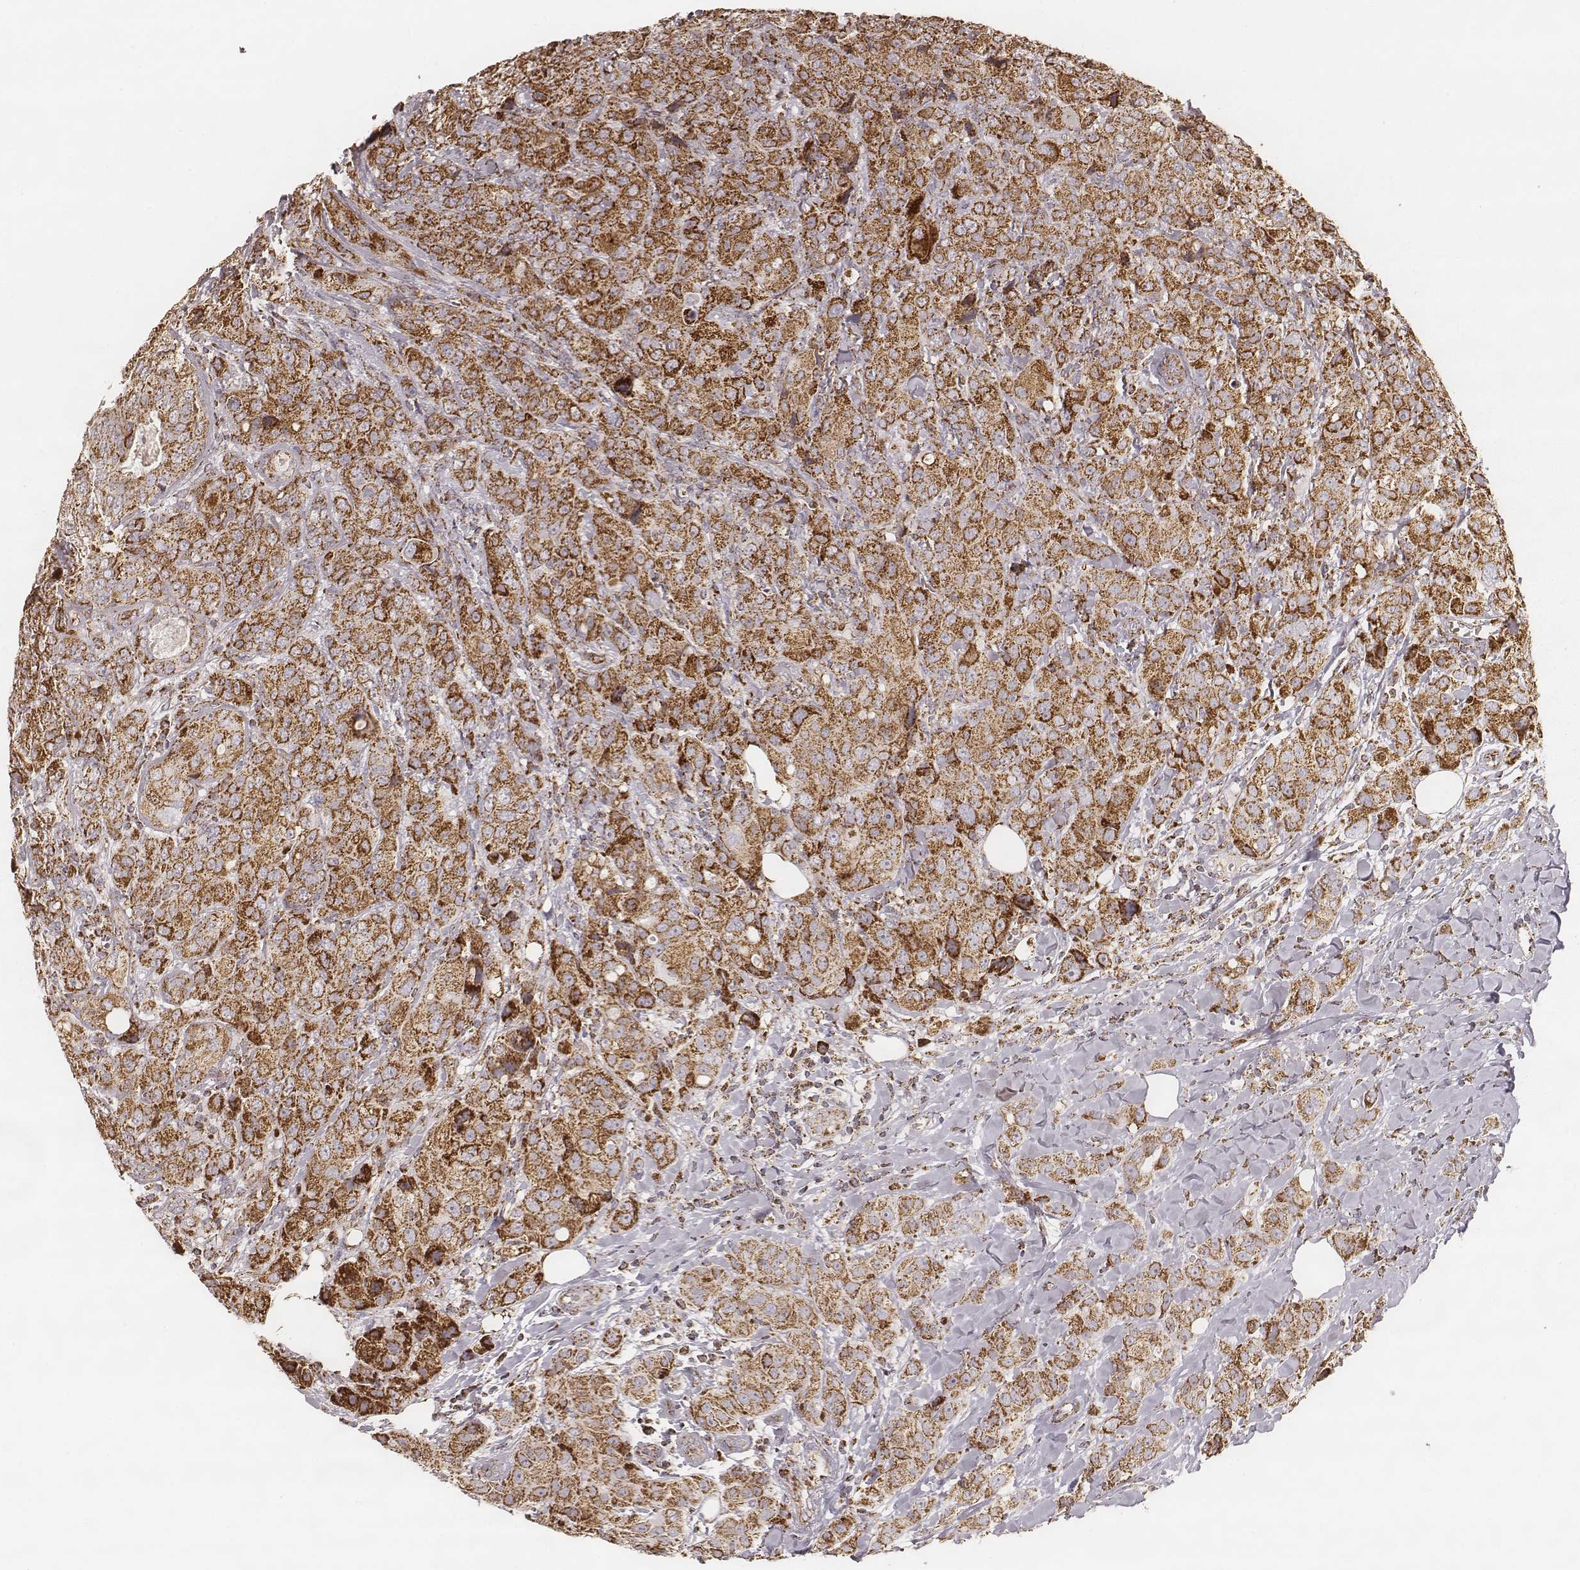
{"staining": {"intensity": "strong", "quantity": ">75%", "location": "cytoplasmic/membranous"}, "tissue": "breast cancer", "cell_type": "Tumor cells", "image_type": "cancer", "snomed": [{"axis": "morphology", "description": "Duct carcinoma"}, {"axis": "topography", "description": "Breast"}], "caption": "Immunohistochemical staining of infiltrating ductal carcinoma (breast) shows high levels of strong cytoplasmic/membranous expression in about >75% of tumor cells.", "gene": "CS", "patient": {"sex": "female", "age": 43}}